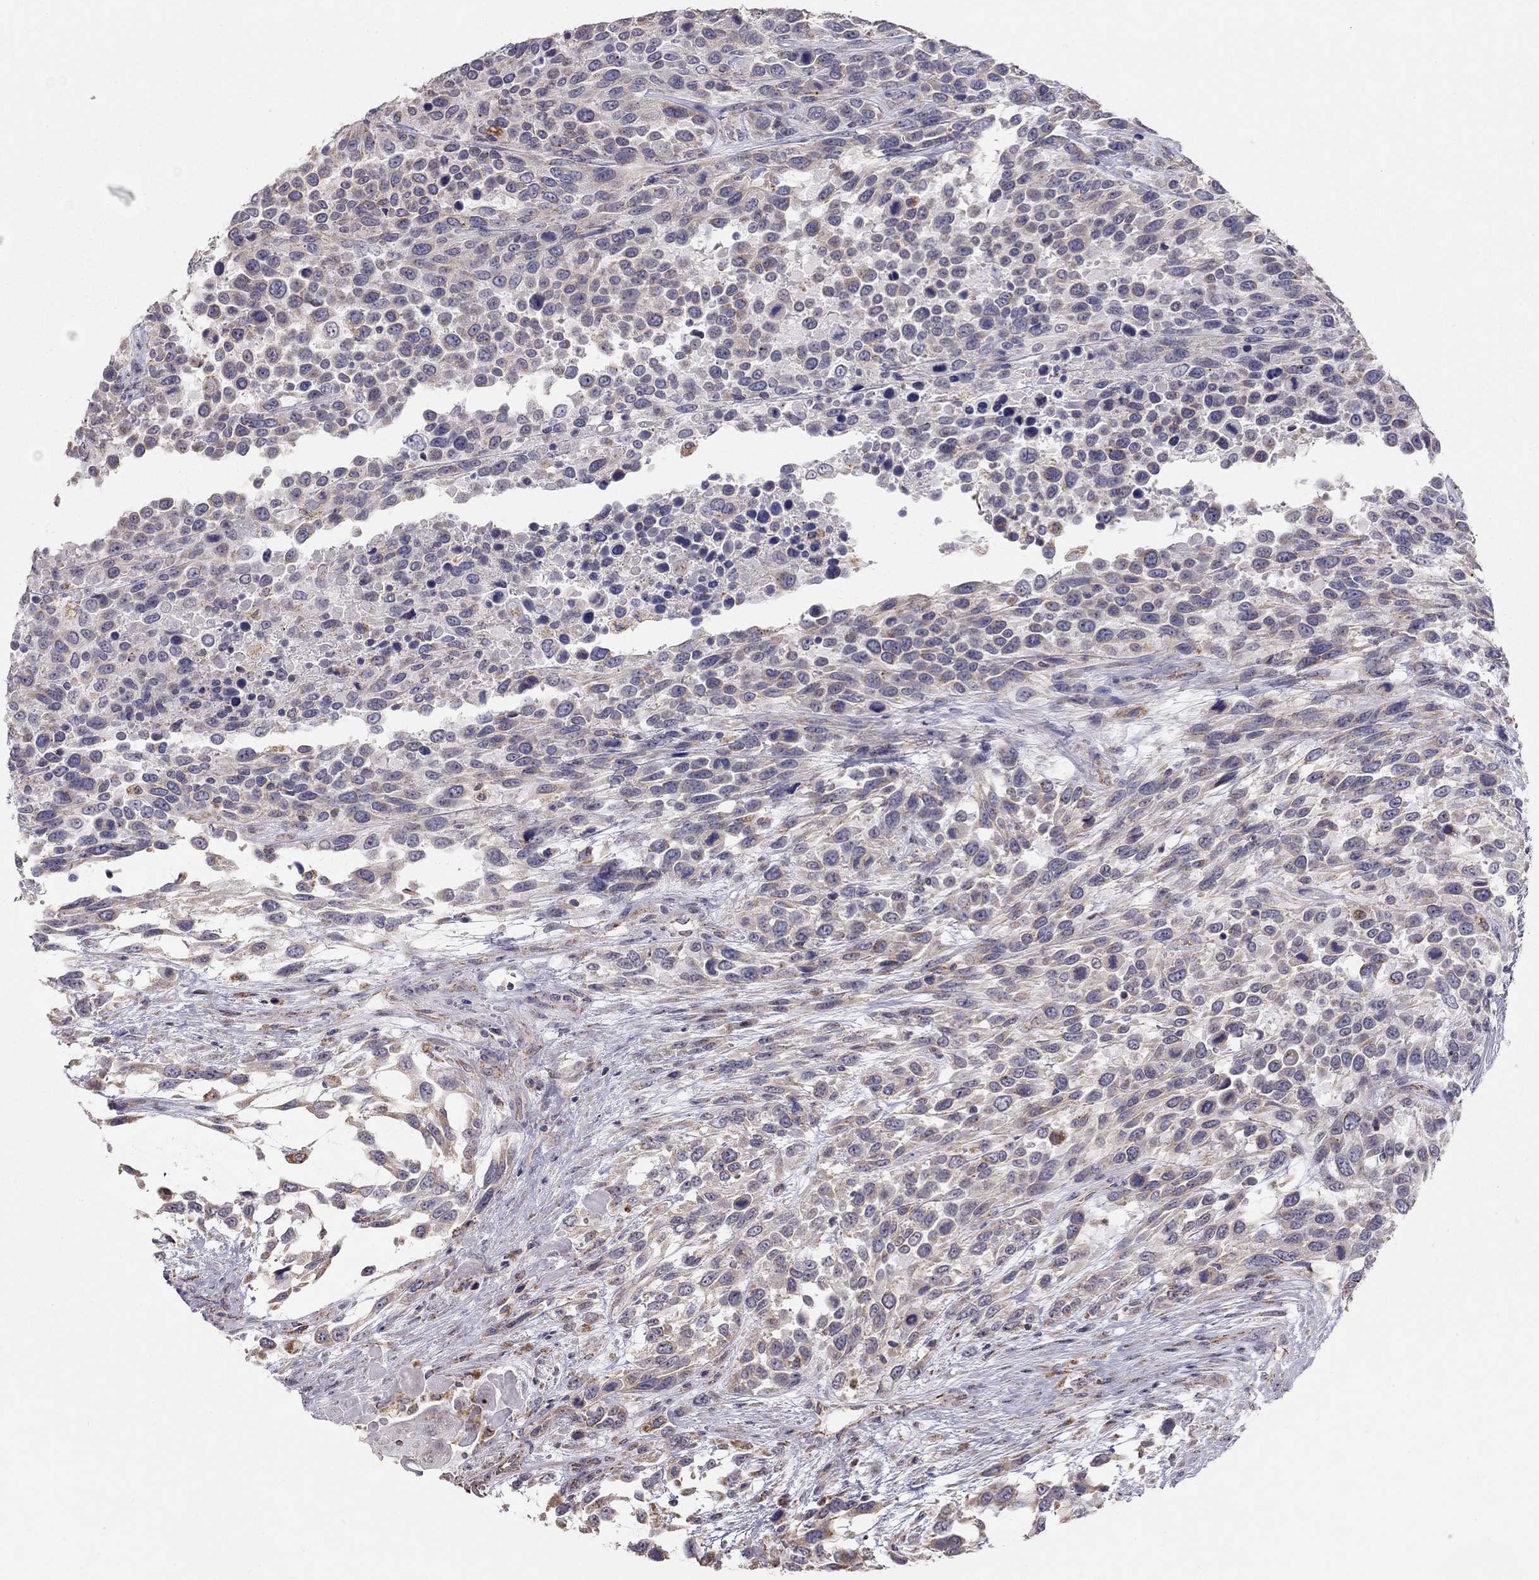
{"staining": {"intensity": "weak", "quantity": "25%-75%", "location": "cytoplasmic/membranous"}, "tissue": "urothelial cancer", "cell_type": "Tumor cells", "image_type": "cancer", "snomed": [{"axis": "morphology", "description": "Urothelial carcinoma, High grade"}, {"axis": "topography", "description": "Urinary bladder"}], "caption": "Protein expression analysis of human urothelial cancer reveals weak cytoplasmic/membranous expression in about 25%-75% of tumor cells.", "gene": "LRIT3", "patient": {"sex": "female", "age": 70}}